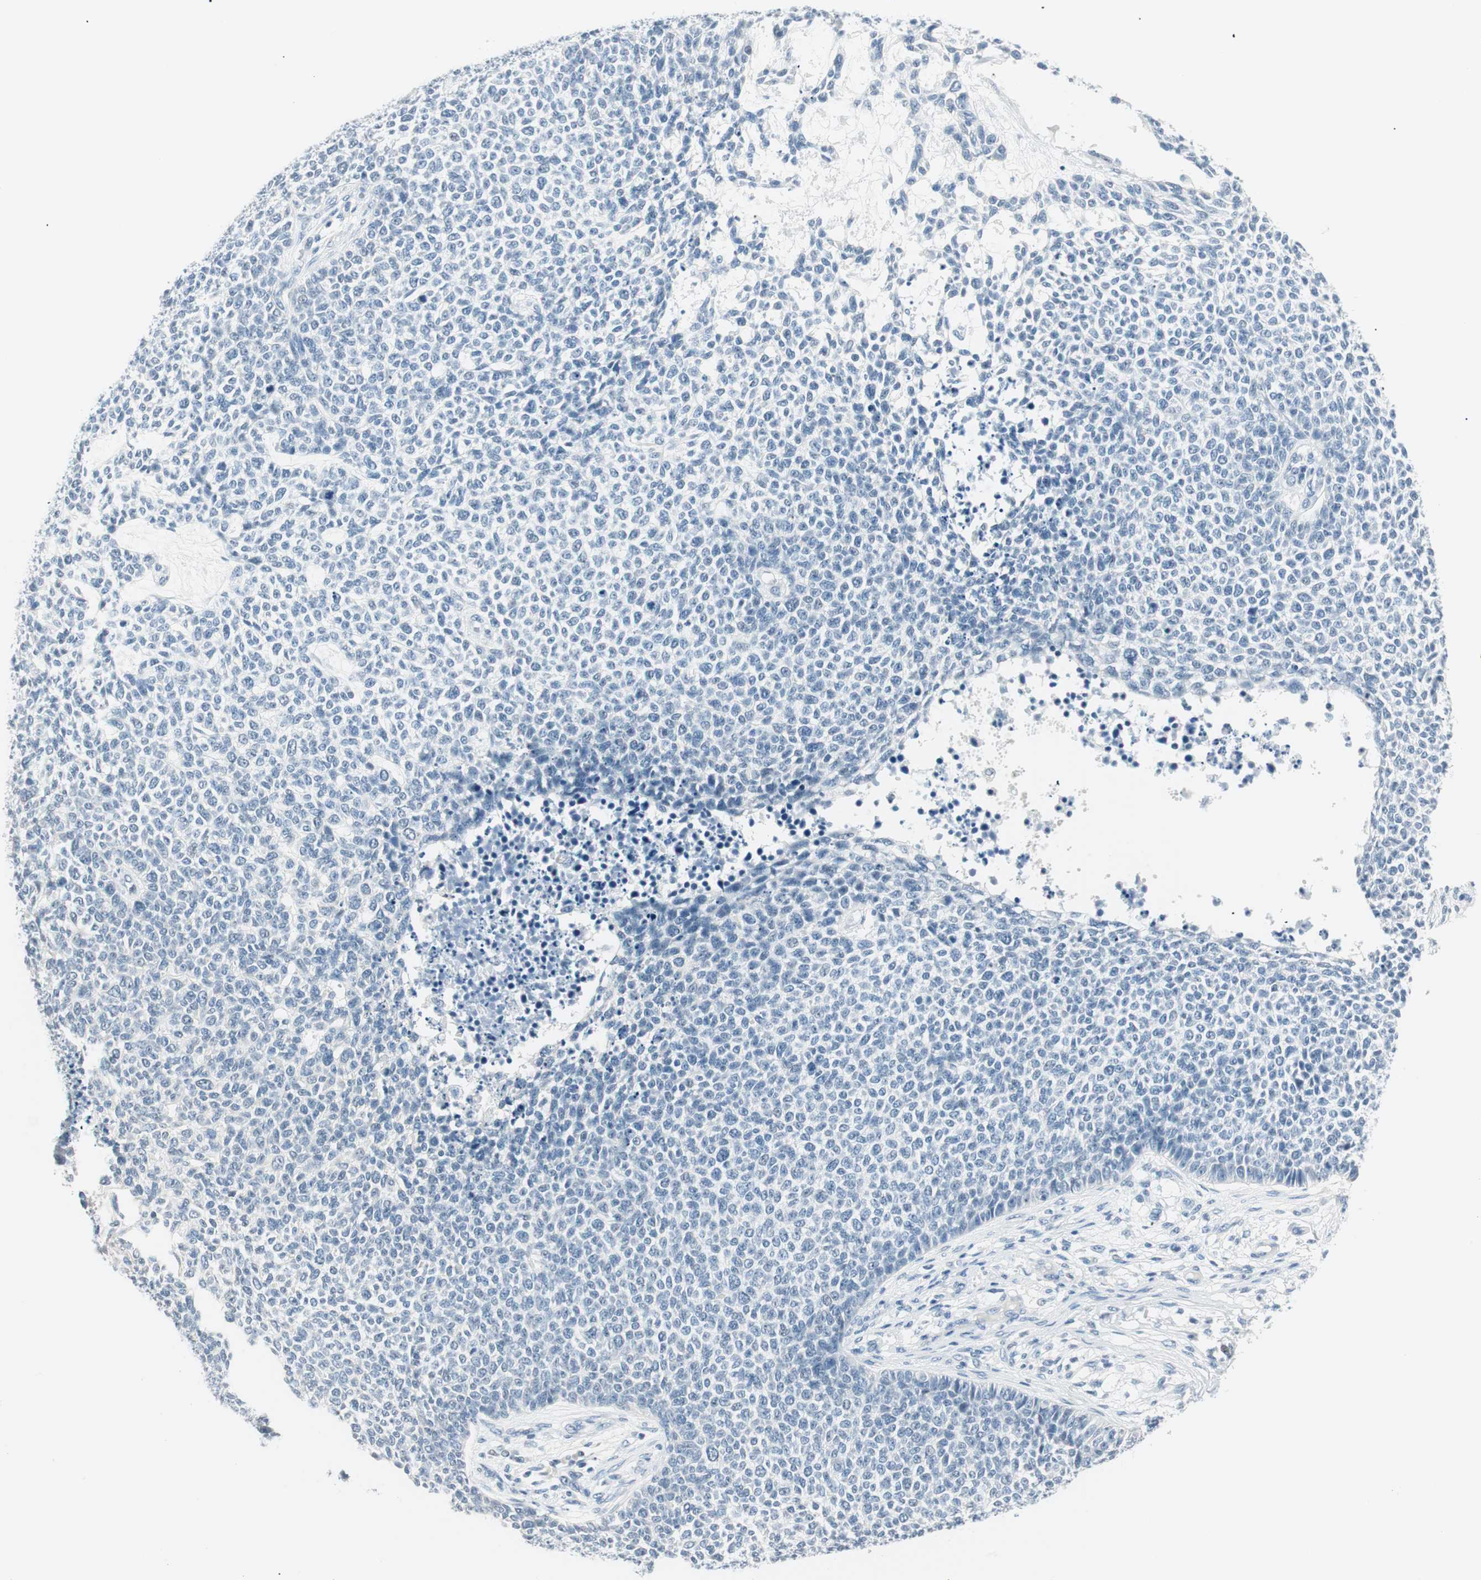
{"staining": {"intensity": "negative", "quantity": "none", "location": "none"}, "tissue": "skin cancer", "cell_type": "Tumor cells", "image_type": "cancer", "snomed": [{"axis": "morphology", "description": "Basal cell carcinoma"}, {"axis": "topography", "description": "Skin"}], "caption": "The IHC image has no significant positivity in tumor cells of skin cancer (basal cell carcinoma) tissue.", "gene": "HOXB13", "patient": {"sex": "female", "age": 84}}